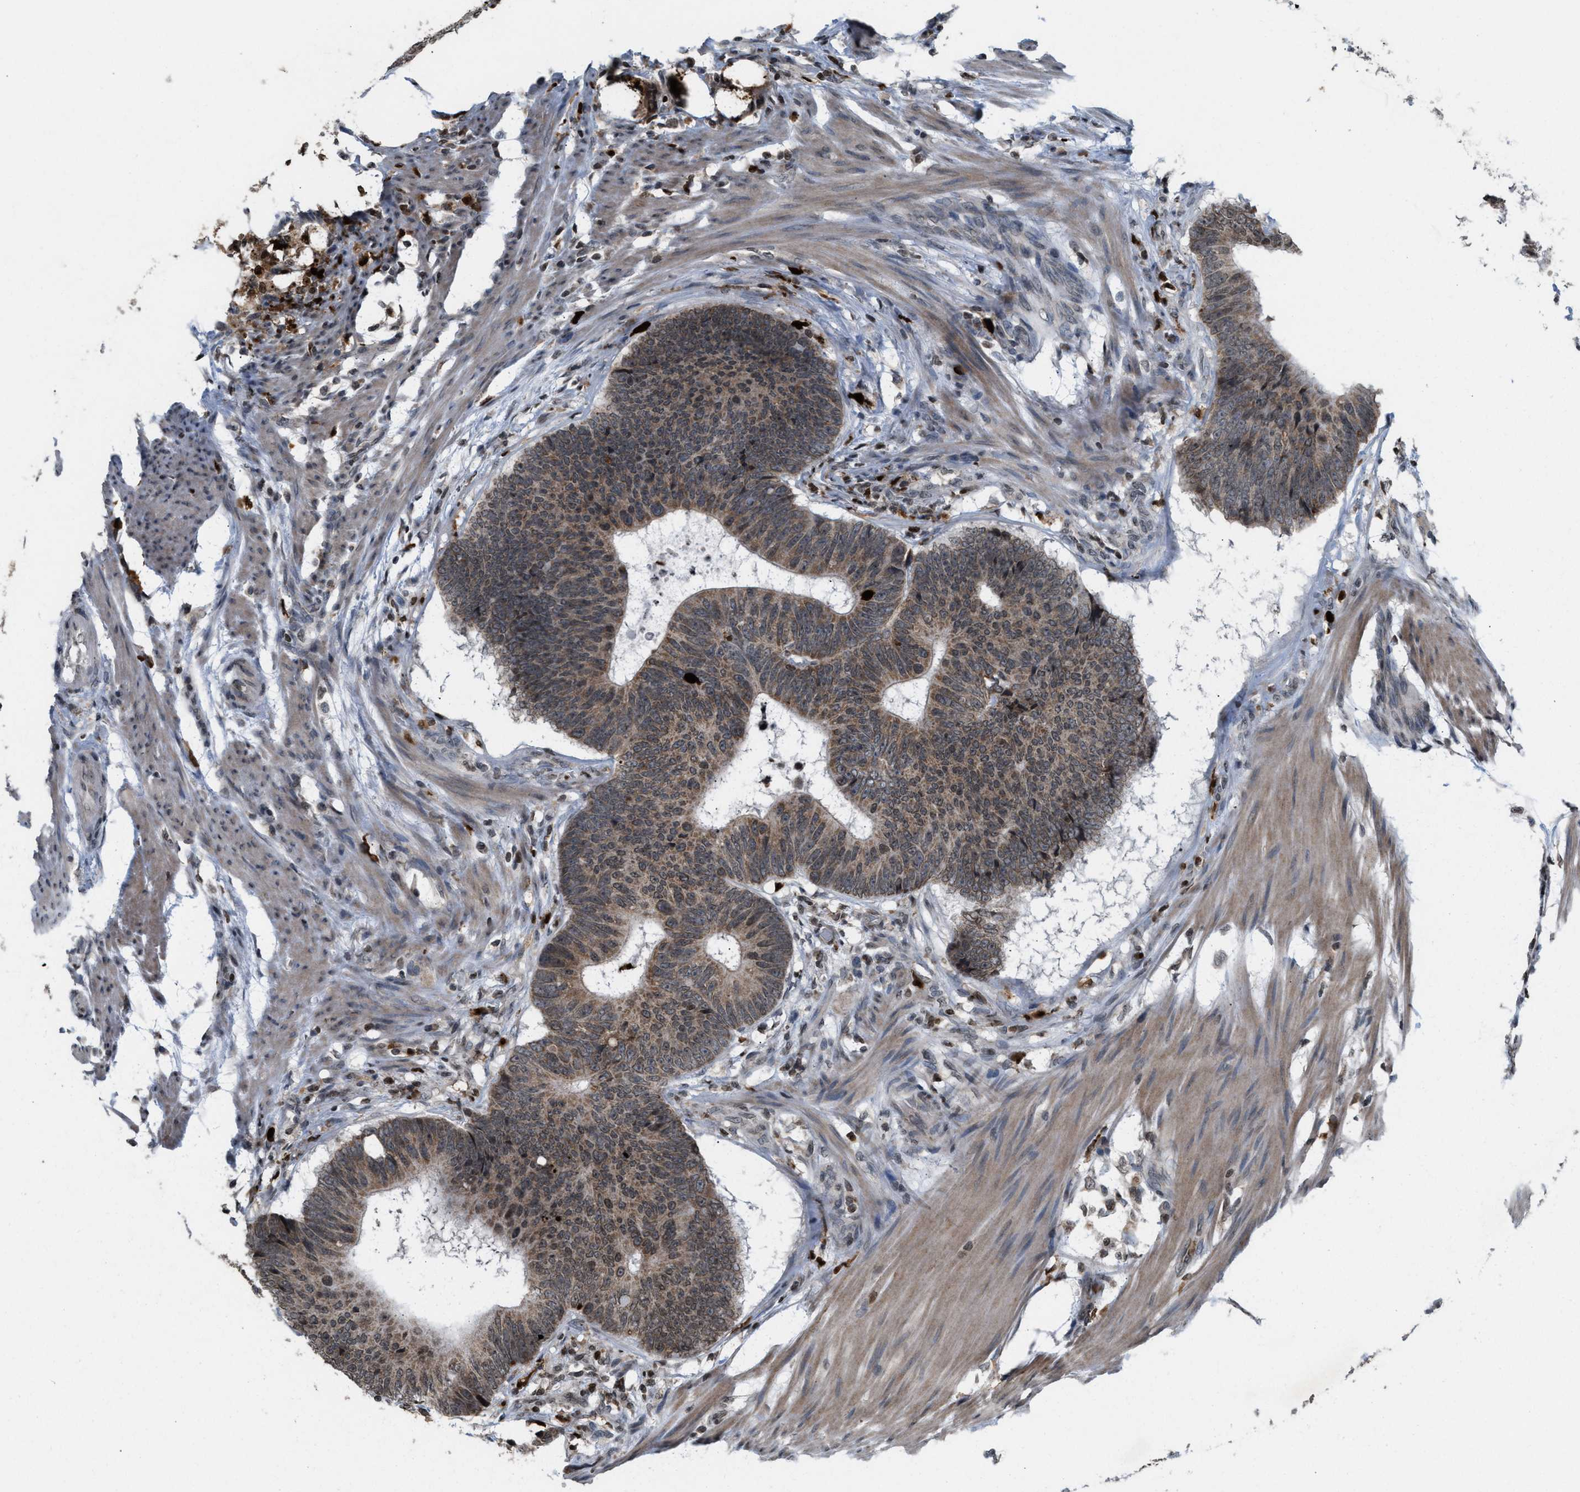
{"staining": {"intensity": "moderate", "quantity": ">75%", "location": "cytoplasmic/membranous"}, "tissue": "colorectal cancer", "cell_type": "Tumor cells", "image_type": "cancer", "snomed": [{"axis": "morphology", "description": "Adenocarcinoma, NOS"}, {"axis": "topography", "description": "Colon"}], "caption": "A micrograph of adenocarcinoma (colorectal) stained for a protein demonstrates moderate cytoplasmic/membranous brown staining in tumor cells.", "gene": "PRUNE2", "patient": {"sex": "male", "age": 56}}